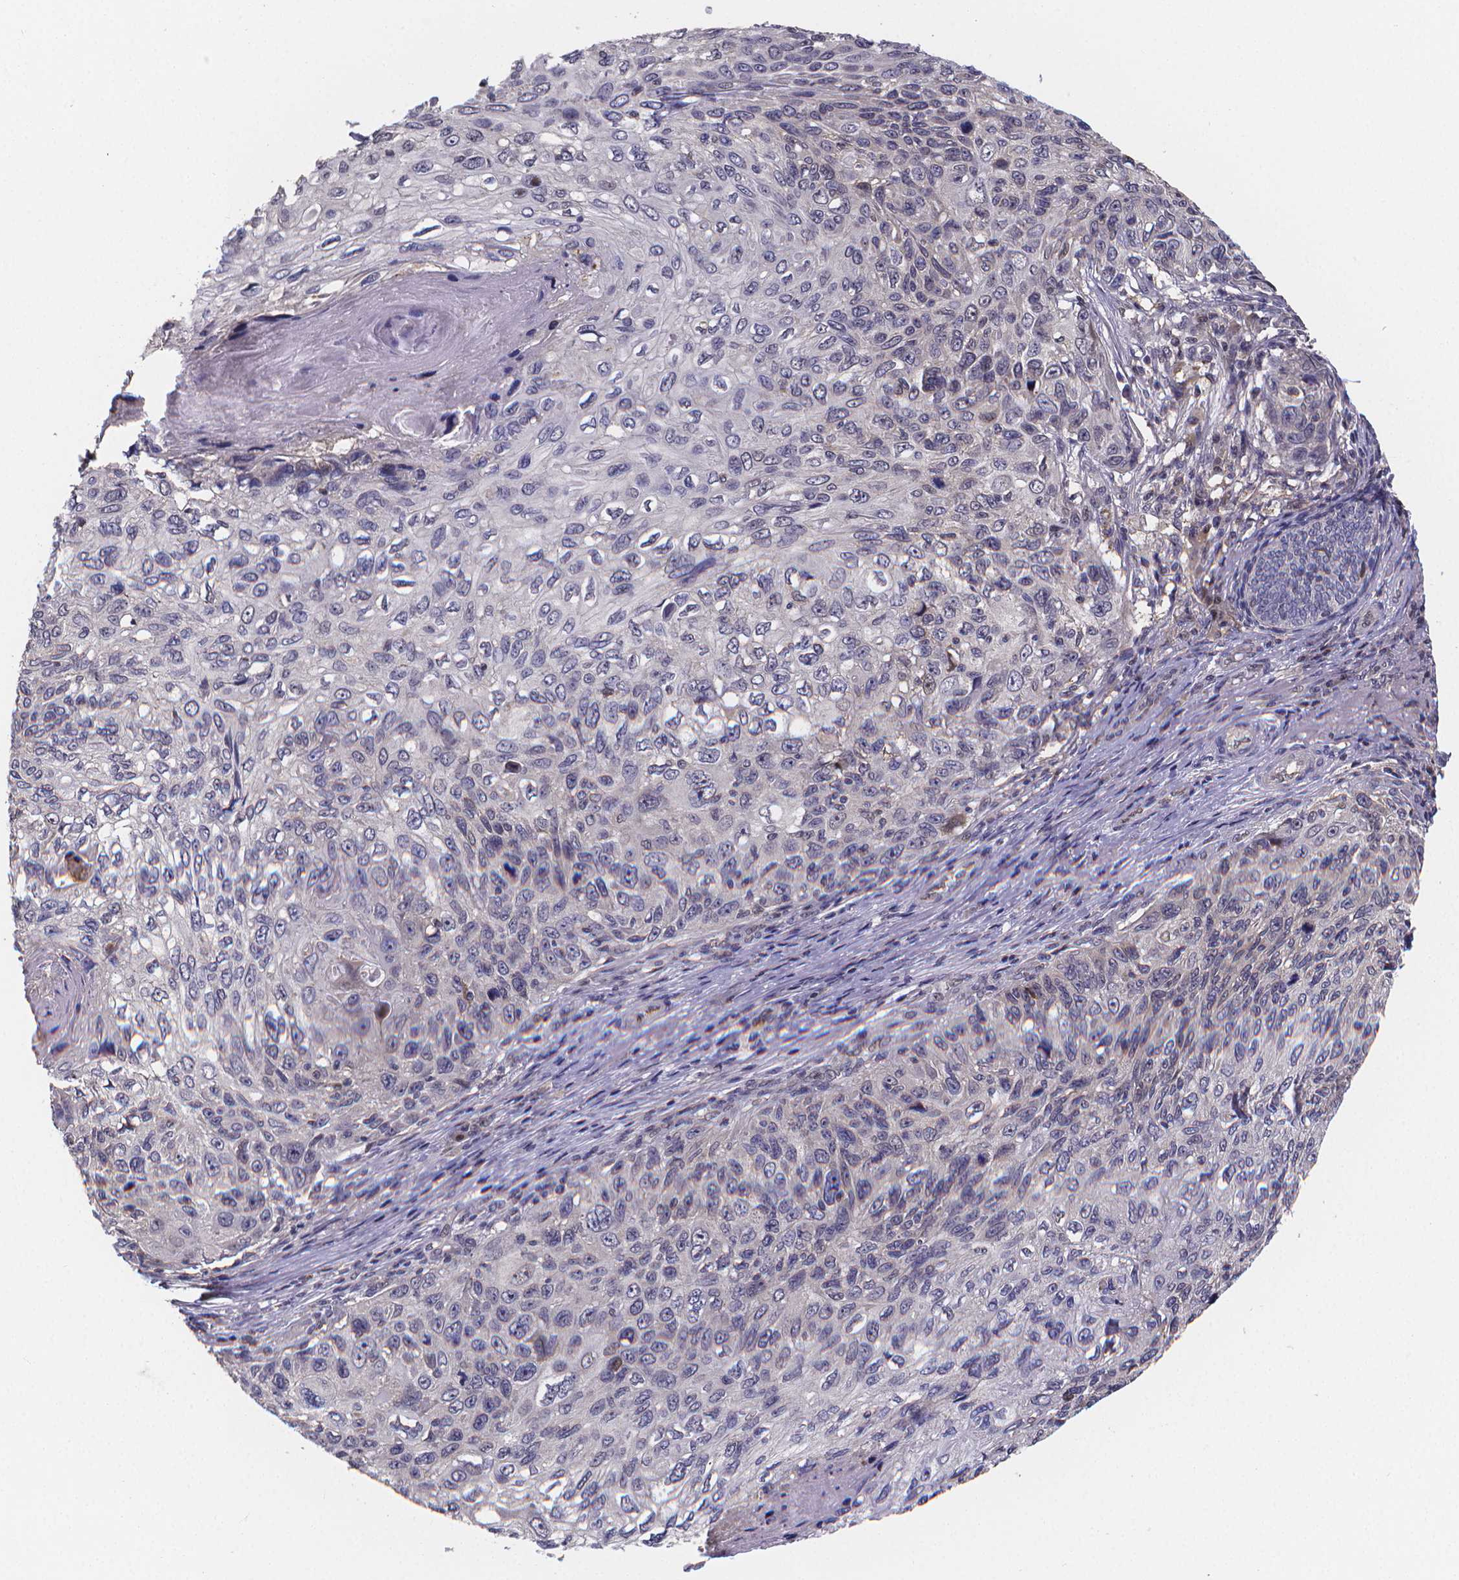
{"staining": {"intensity": "negative", "quantity": "none", "location": "none"}, "tissue": "skin cancer", "cell_type": "Tumor cells", "image_type": "cancer", "snomed": [{"axis": "morphology", "description": "Squamous cell carcinoma, NOS"}, {"axis": "topography", "description": "Skin"}], "caption": "An IHC micrograph of skin cancer (squamous cell carcinoma) is shown. There is no staining in tumor cells of skin cancer (squamous cell carcinoma). (DAB (3,3'-diaminobenzidine) IHC with hematoxylin counter stain).", "gene": "PAH", "patient": {"sex": "male", "age": 92}}